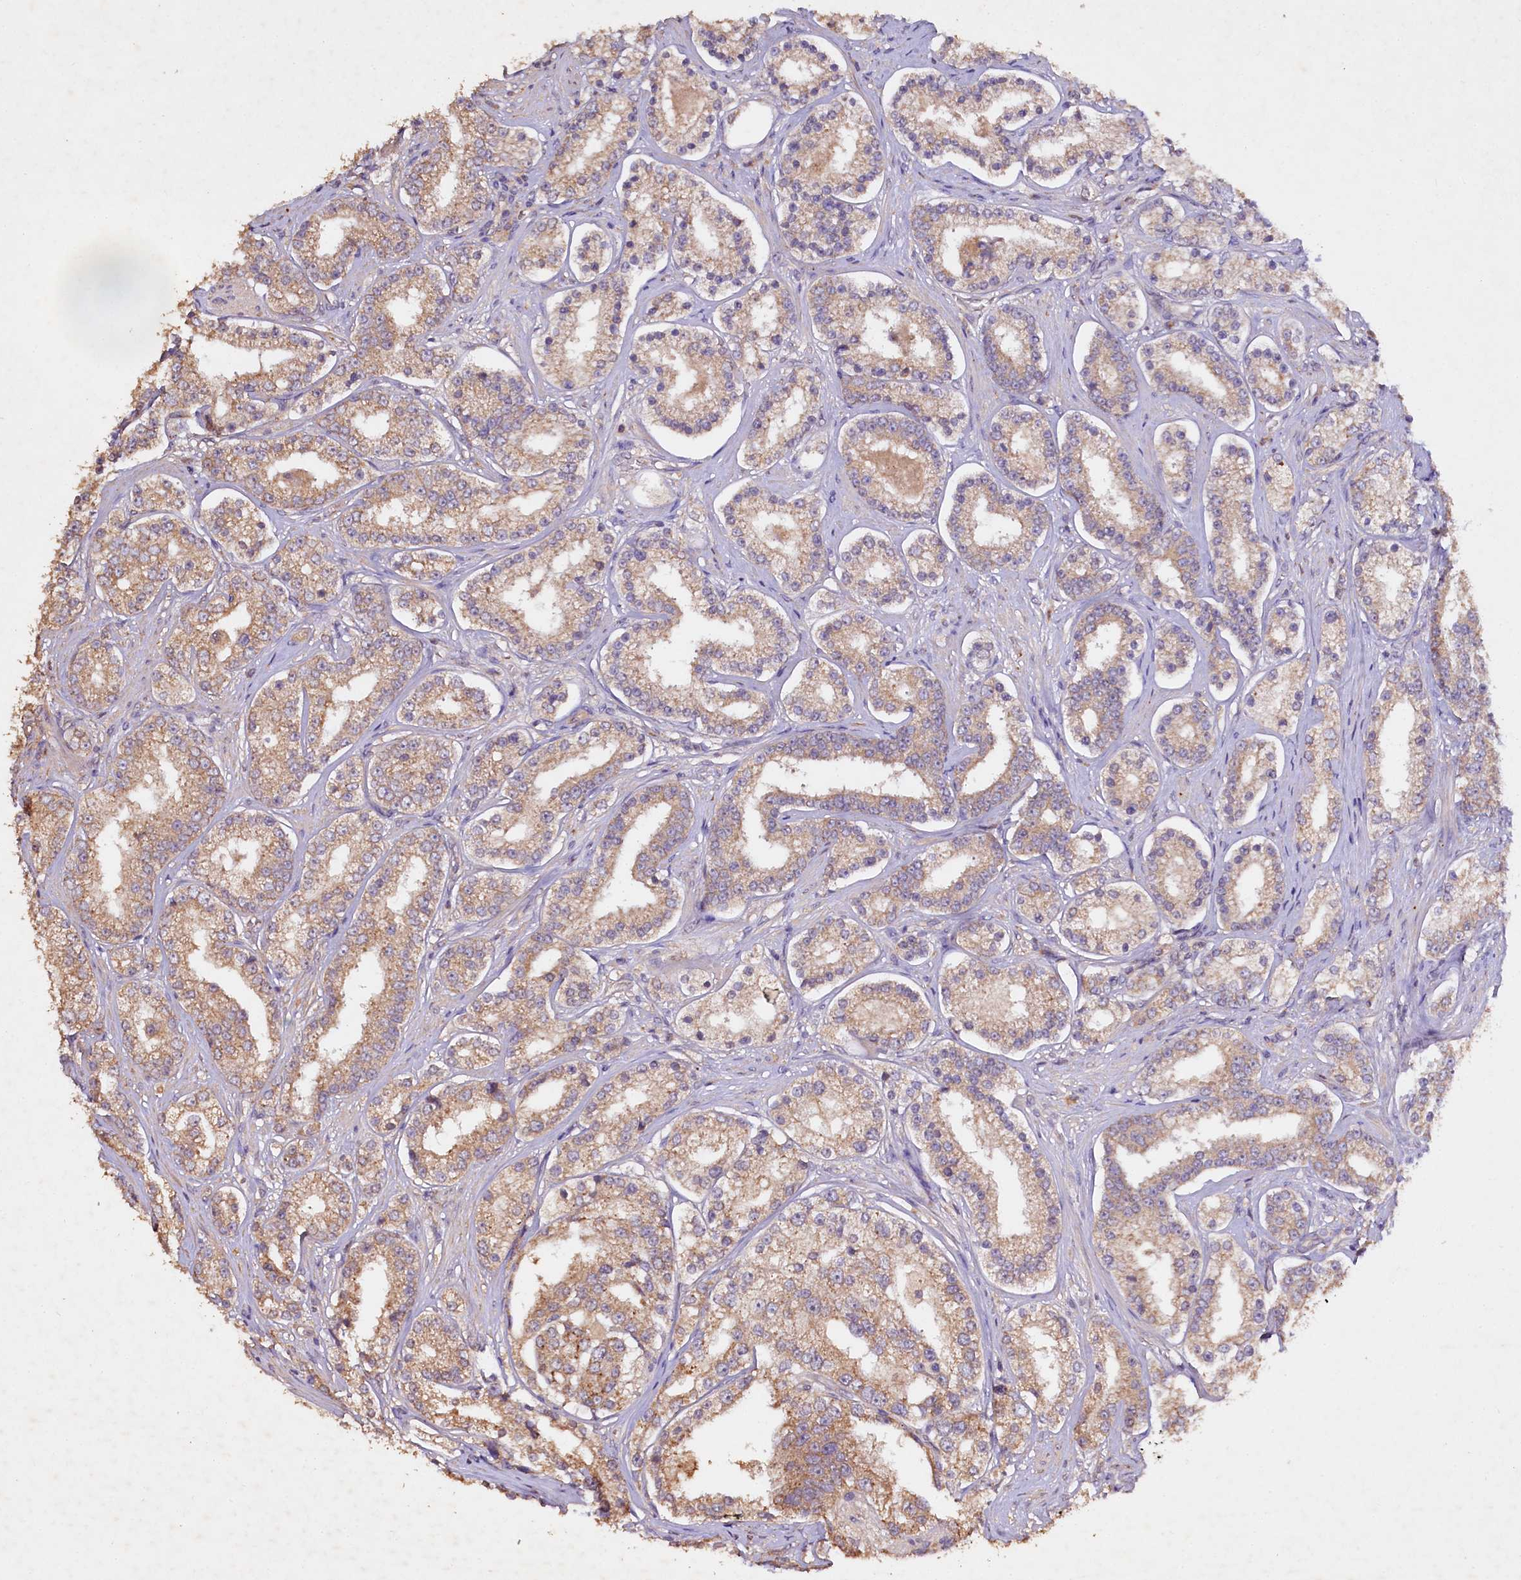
{"staining": {"intensity": "weak", "quantity": ">75%", "location": "cytoplasmic/membranous"}, "tissue": "prostate cancer", "cell_type": "Tumor cells", "image_type": "cancer", "snomed": [{"axis": "morphology", "description": "Normal tissue, NOS"}, {"axis": "morphology", "description": "Adenocarcinoma, High grade"}, {"axis": "topography", "description": "Prostate"}], "caption": "Protein staining reveals weak cytoplasmic/membranous staining in approximately >75% of tumor cells in prostate high-grade adenocarcinoma. The staining is performed using DAB (3,3'-diaminobenzidine) brown chromogen to label protein expression. The nuclei are counter-stained blue using hematoxylin.", "gene": "ETFBKMT", "patient": {"sex": "male", "age": 83}}